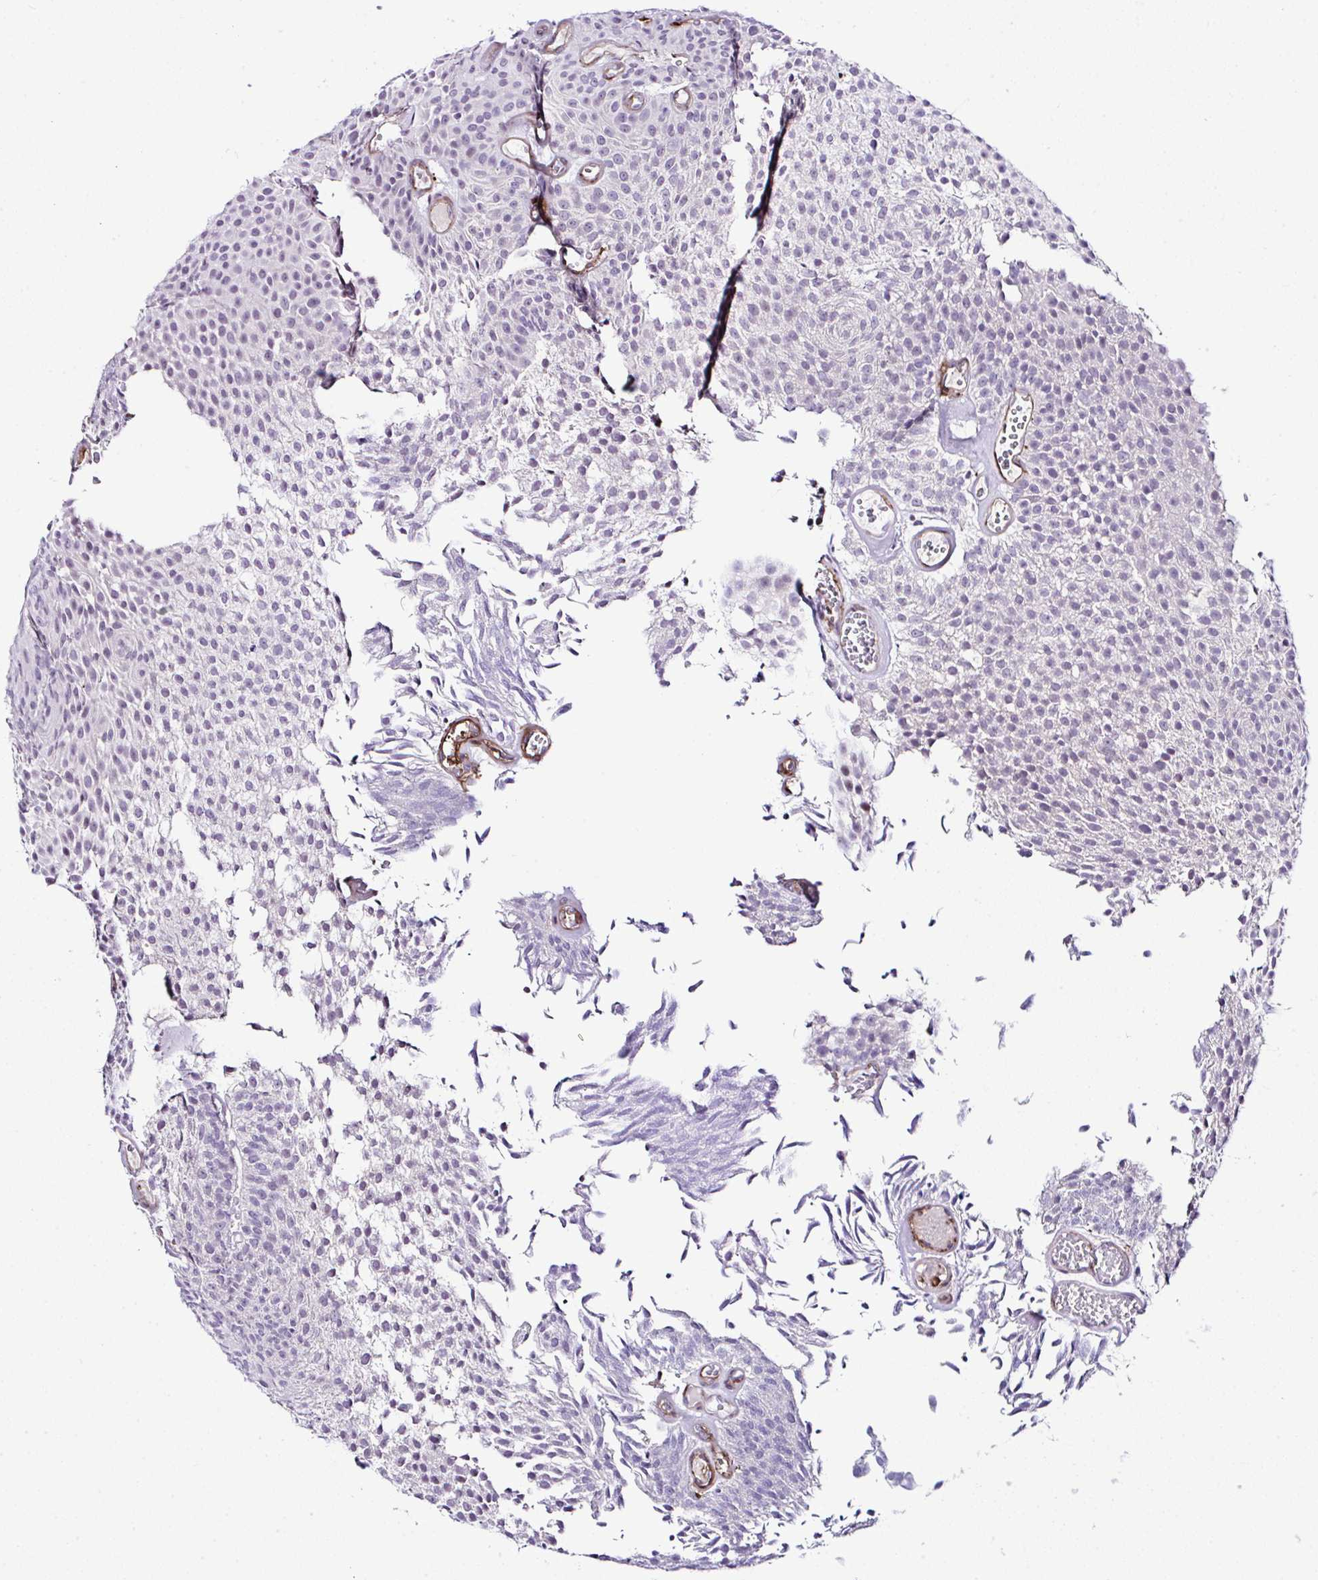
{"staining": {"intensity": "negative", "quantity": "none", "location": "none"}, "tissue": "urothelial cancer", "cell_type": "Tumor cells", "image_type": "cancer", "snomed": [{"axis": "morphology", "description": "Urothelial carcinoma, Low grade"}, {"axis": "topography", "description": "Urinary bladder"}], "caption": "There is no significant staining in tumor cells of urothelial cancer. (DAB immunohistochemistry (IHC), high magnification).", "gene": "FBXO34", "patient": {"sex": "male", "age": 82}}